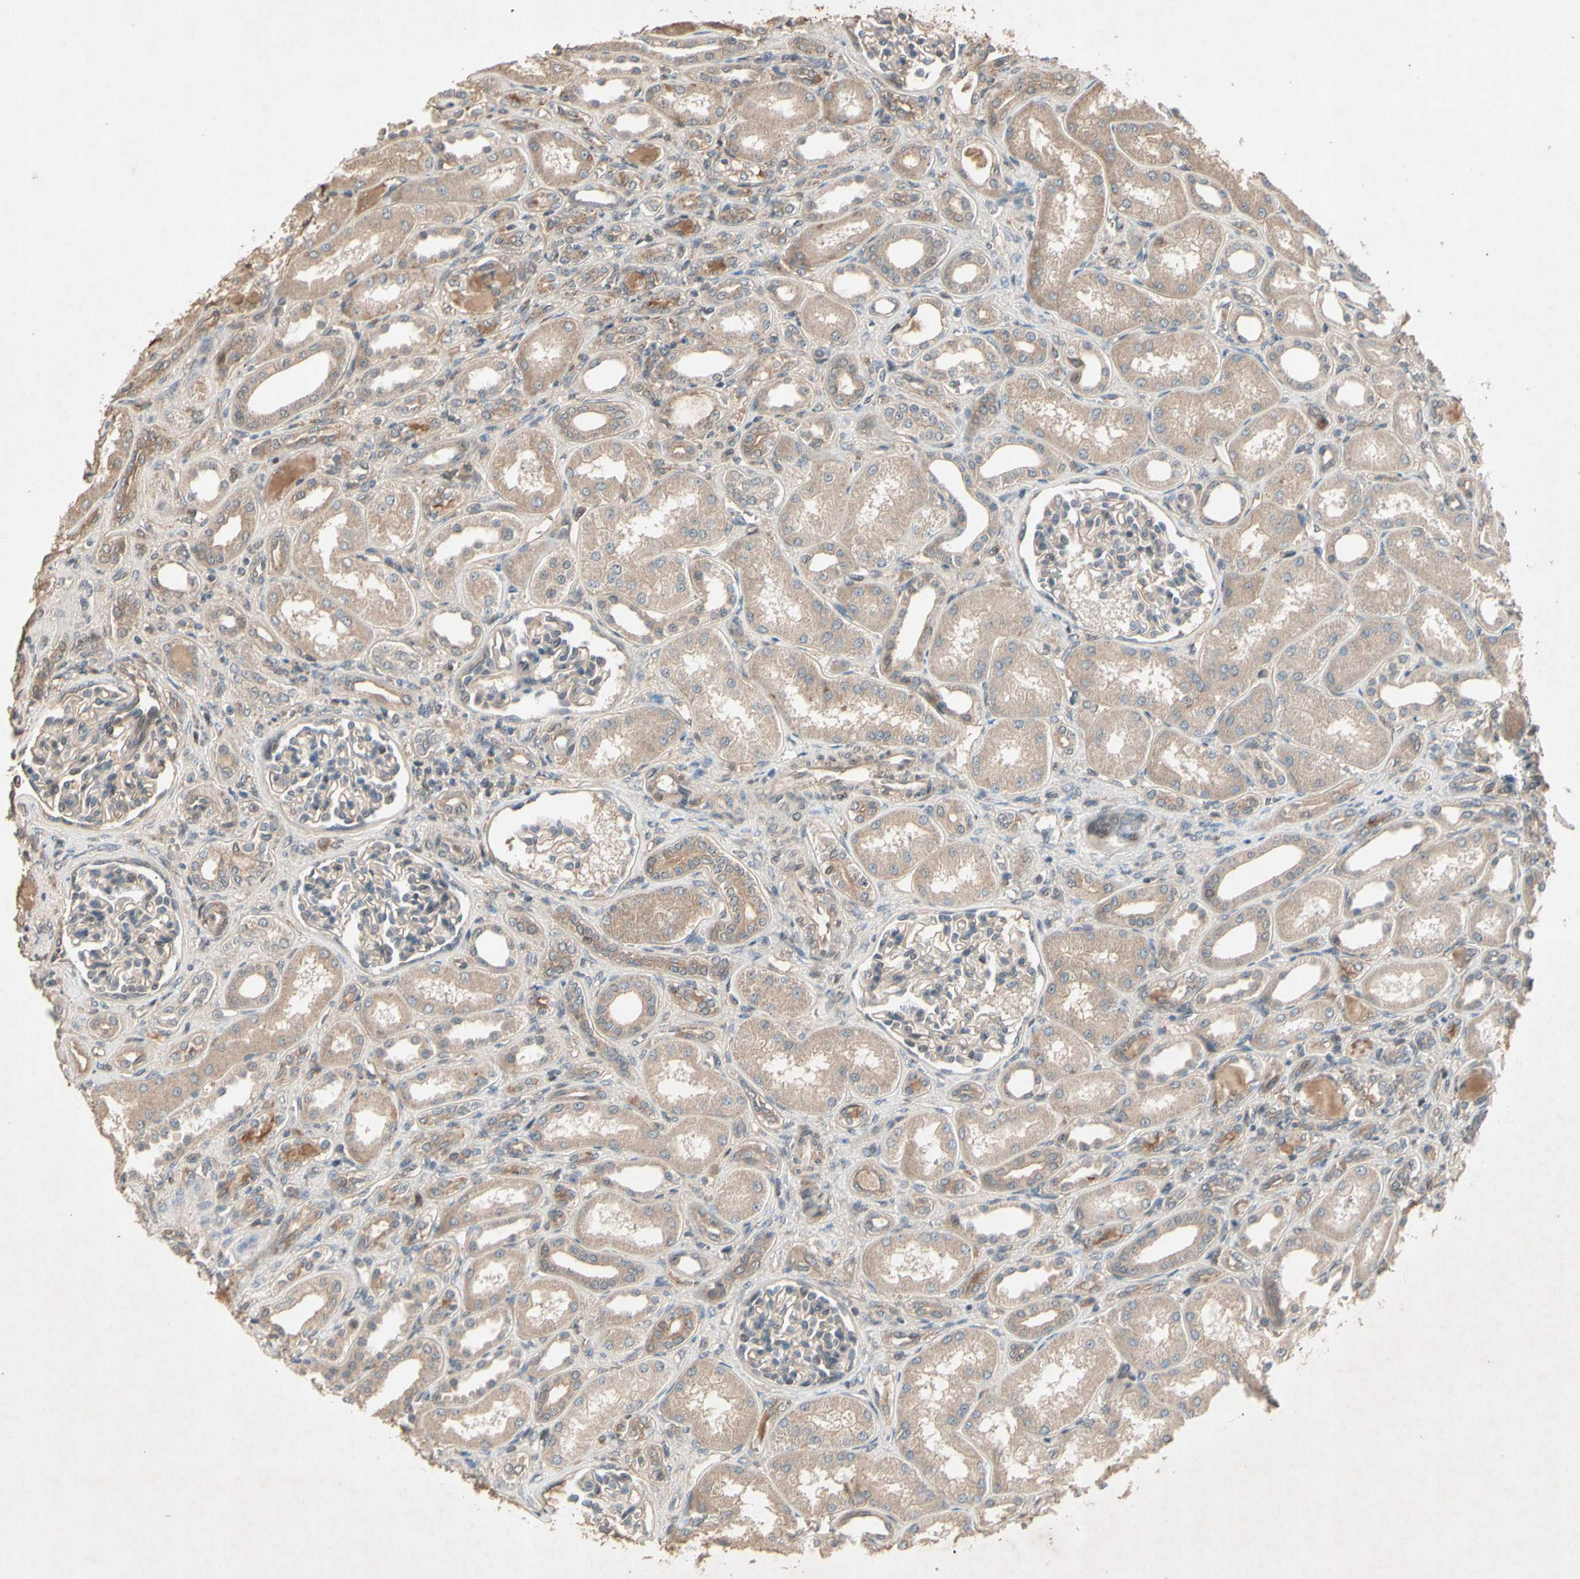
{"staining": {"intensity": "weak", "quantity": ">75%", "location": "cytoplasmic/membranous"}, "tissue": "kidney", "cell_type": "Cells in glomeruli", "image_type": "normal", "snomed": [{"axis": "morphology", "description": "Normal tissue, NOS"}, {"axis": "topography", "description": "Kidney"}], "caption": "Weak cytoplasmic/membranous protein positivity is seen in approximately >75% of cells in glomeruli in kidney. The staining is performed using DAB brown chromogen to label protein expression. The nuclei are counter-stained blue using hematoxylin.", "gene": "NSF", "patient": {"sex": "male", "age": 7}}